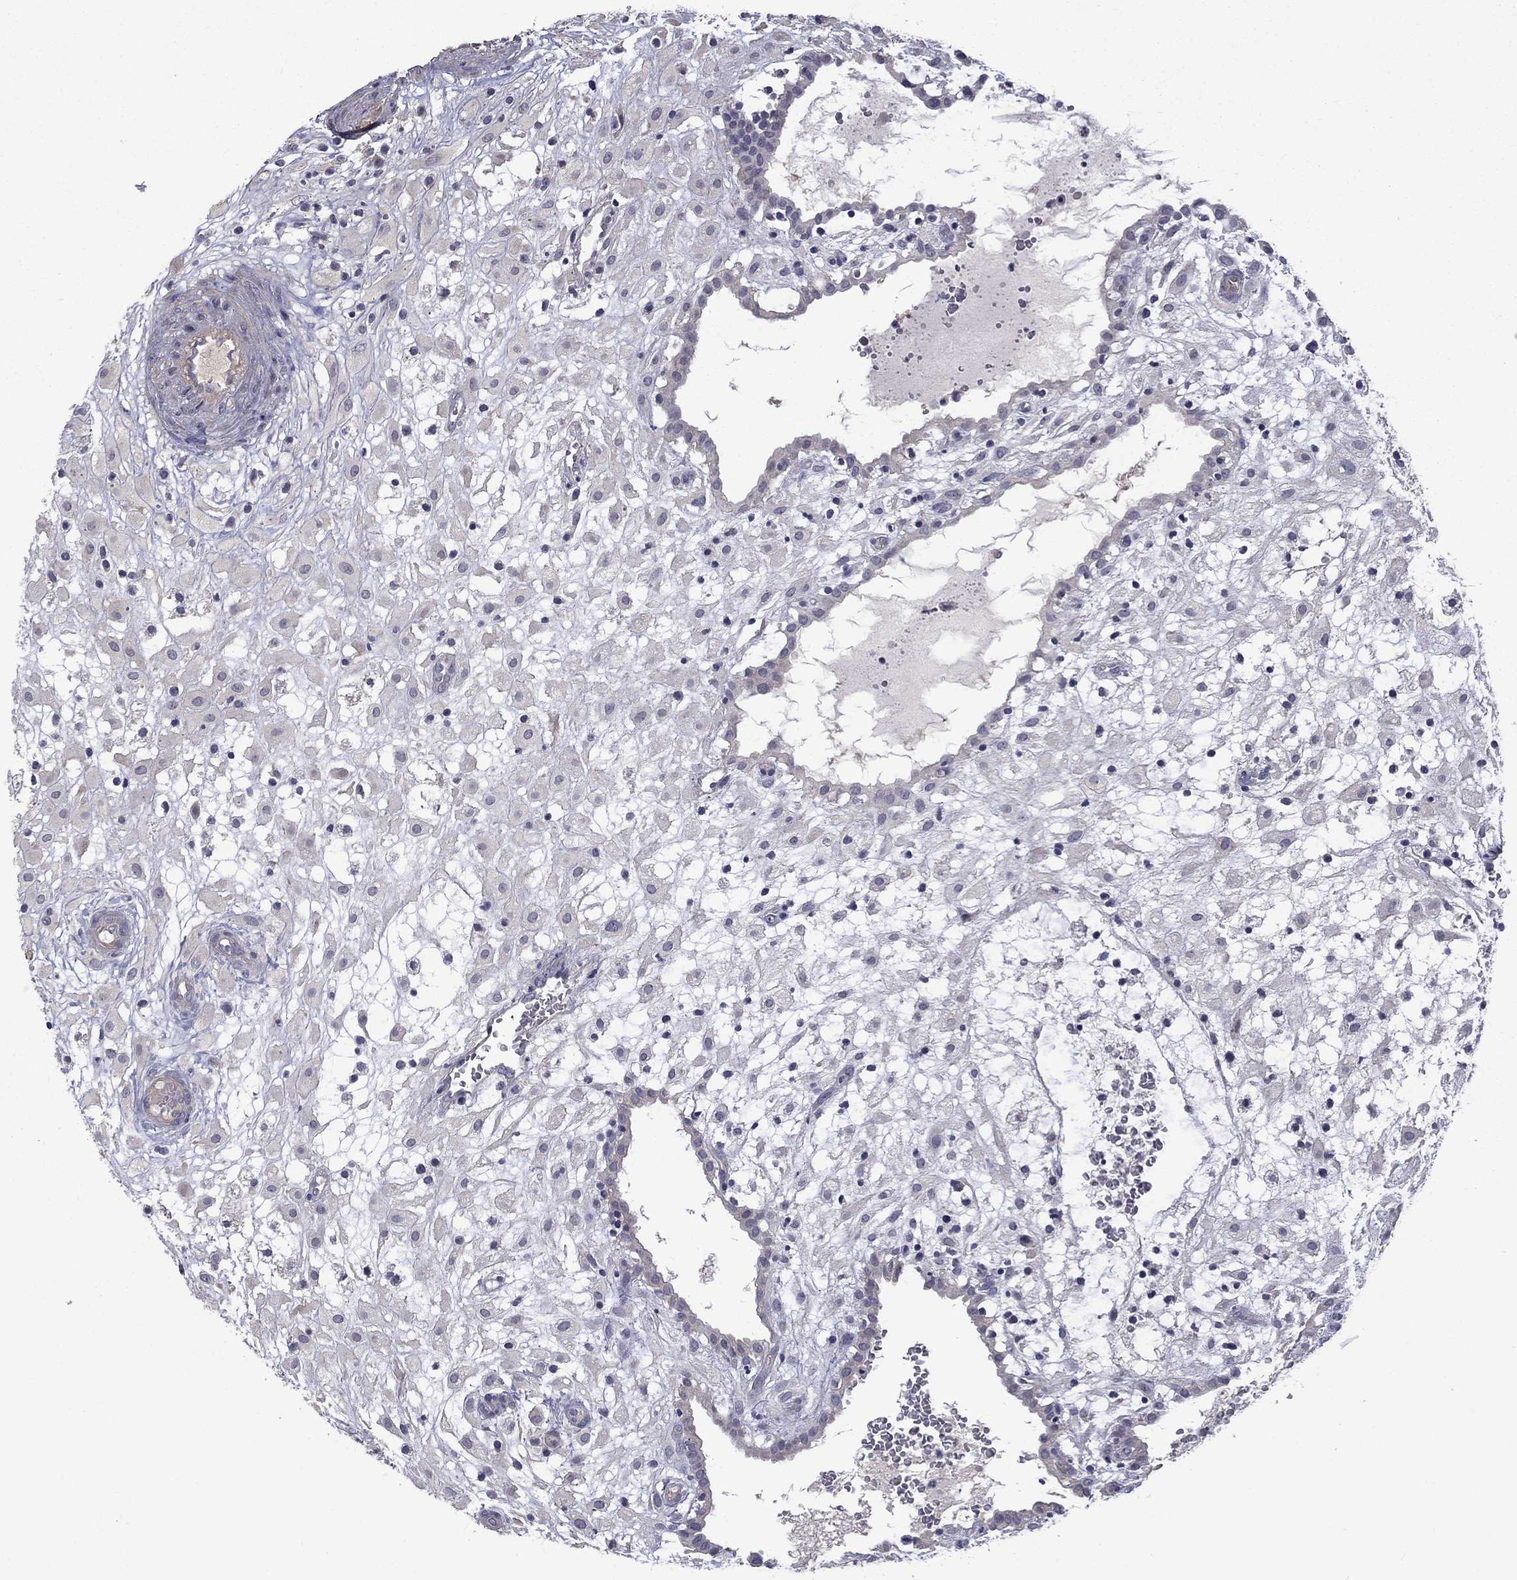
{"staining": {"intensity": "negative", "quantity": "none", "location": "none"}, "tissue": "placenta", "cell_type": "Decidual cells", "image_type": "normal", "snomed": [{"axis": "morphology", "description": "Normal tissue, NOS"}, {"axis": "topography", "description": "Placenta"}], "caption": "High magnification brightfield microscopy of benign placenta stained with DAB (brown) and counterstained with hematoxylin (blue): decidual cells show no significant positivity. (DAB (3,3'-diaminobenzidine) immunohistochemistry, high magnification).", "gene": "SLC39A14", "patient": {"sex": "female", "age": 24}}